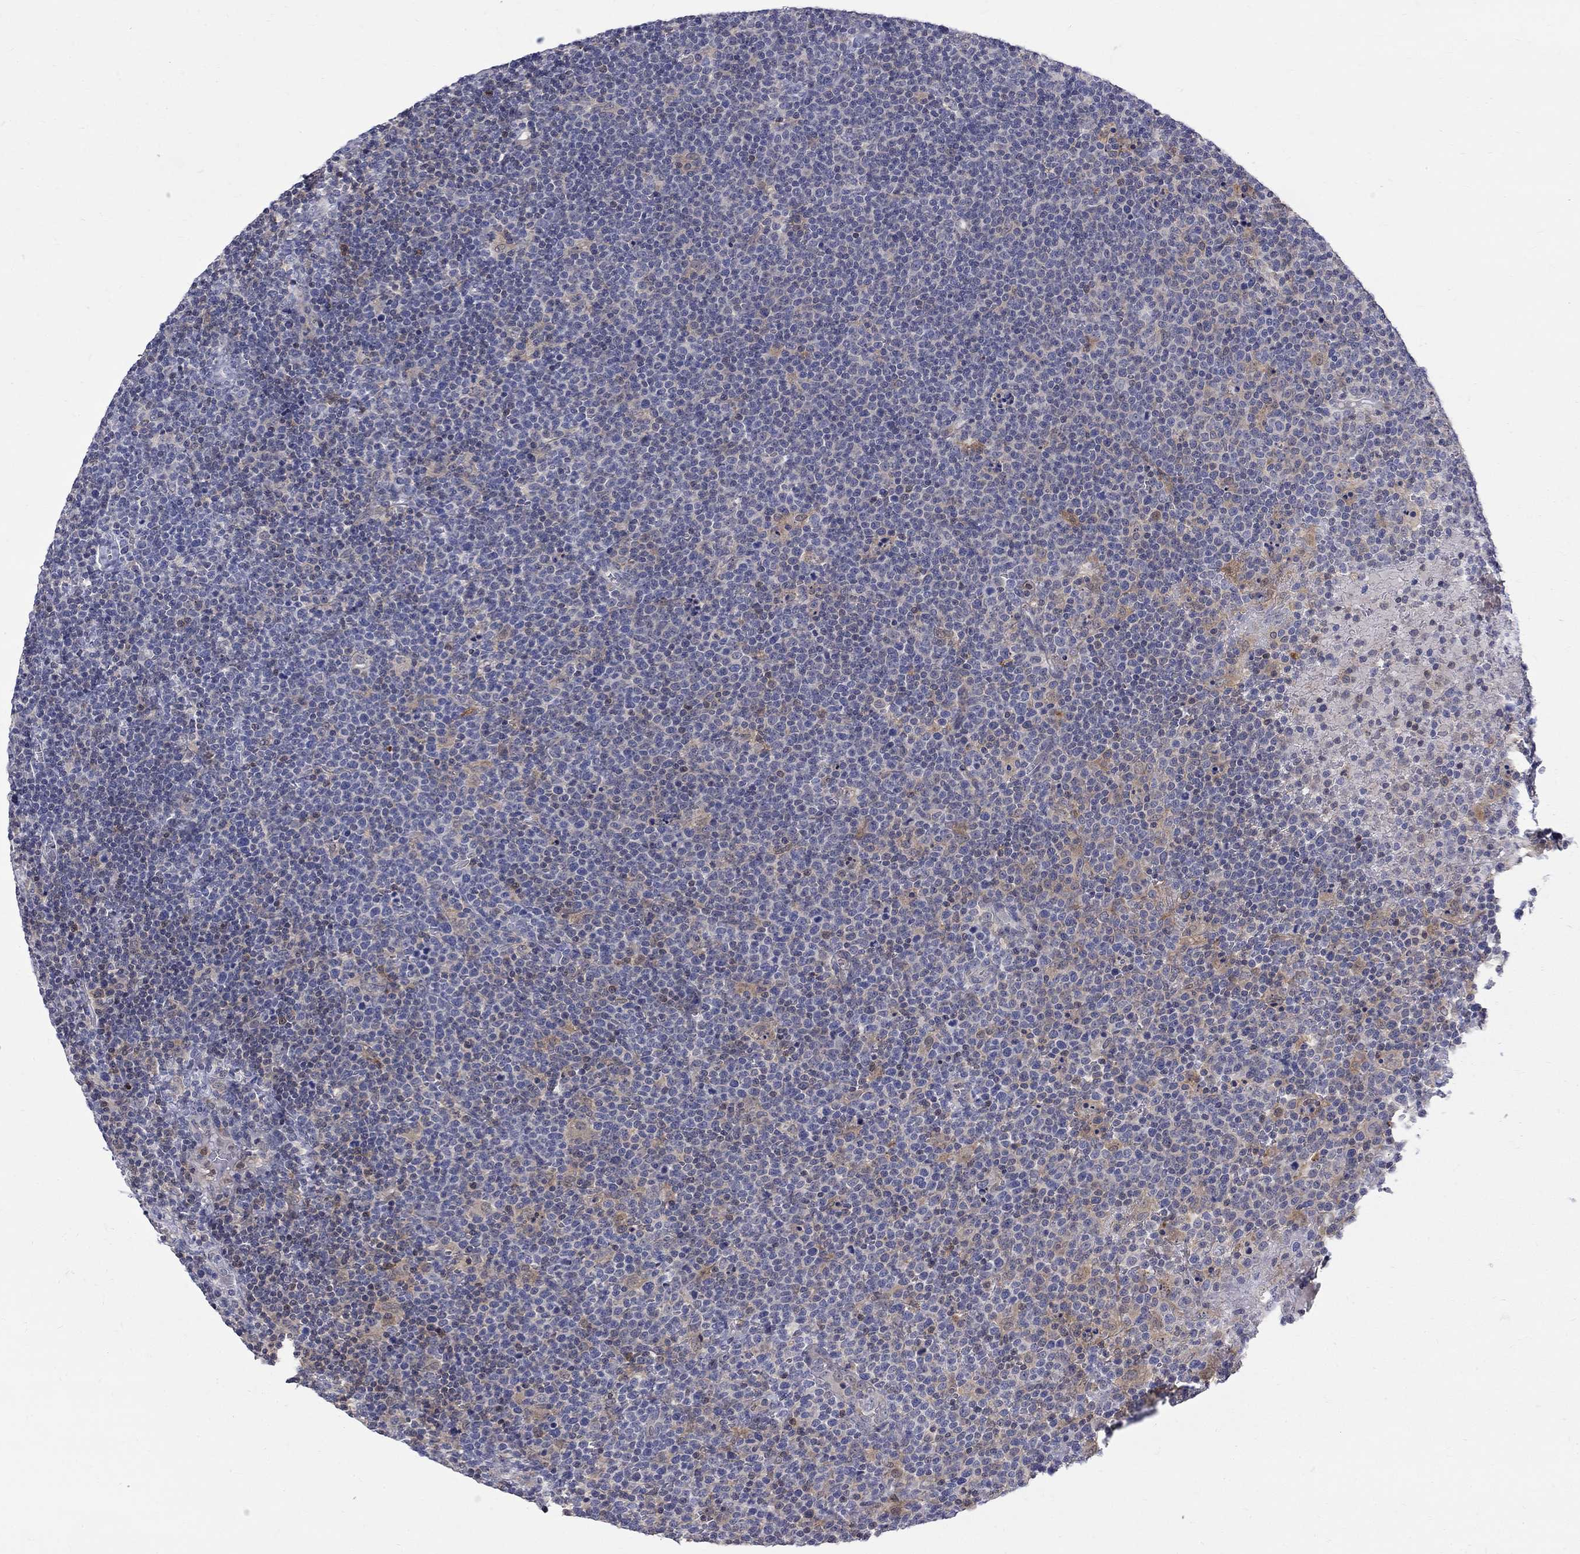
{"staining": {"intensity": "negative", "quantity": "none", "location": "none"}, "tissue": "lymphoma", "cell_type": "Tumor cells", "image_type": "cancer", "snomed": [{"axis": "morphology", "description": "Malignant lymphoma, non-Hodgkin's type, High grade"}, {"axis": "topography", "description": "Lymph node"}], "caption": "DAB immunohistochemical staining of high-grade malignant lymphoma, non-Hodgkin's type reveals no significant positivity in tumor cells. (DAB (3,3'-diaminobenzidine) immunohistochemistry (IHC) visualized using brightfield microscopy, high magnification).", "gene": "HKDC1", "patient": {"sex": "male", "age": 61}}